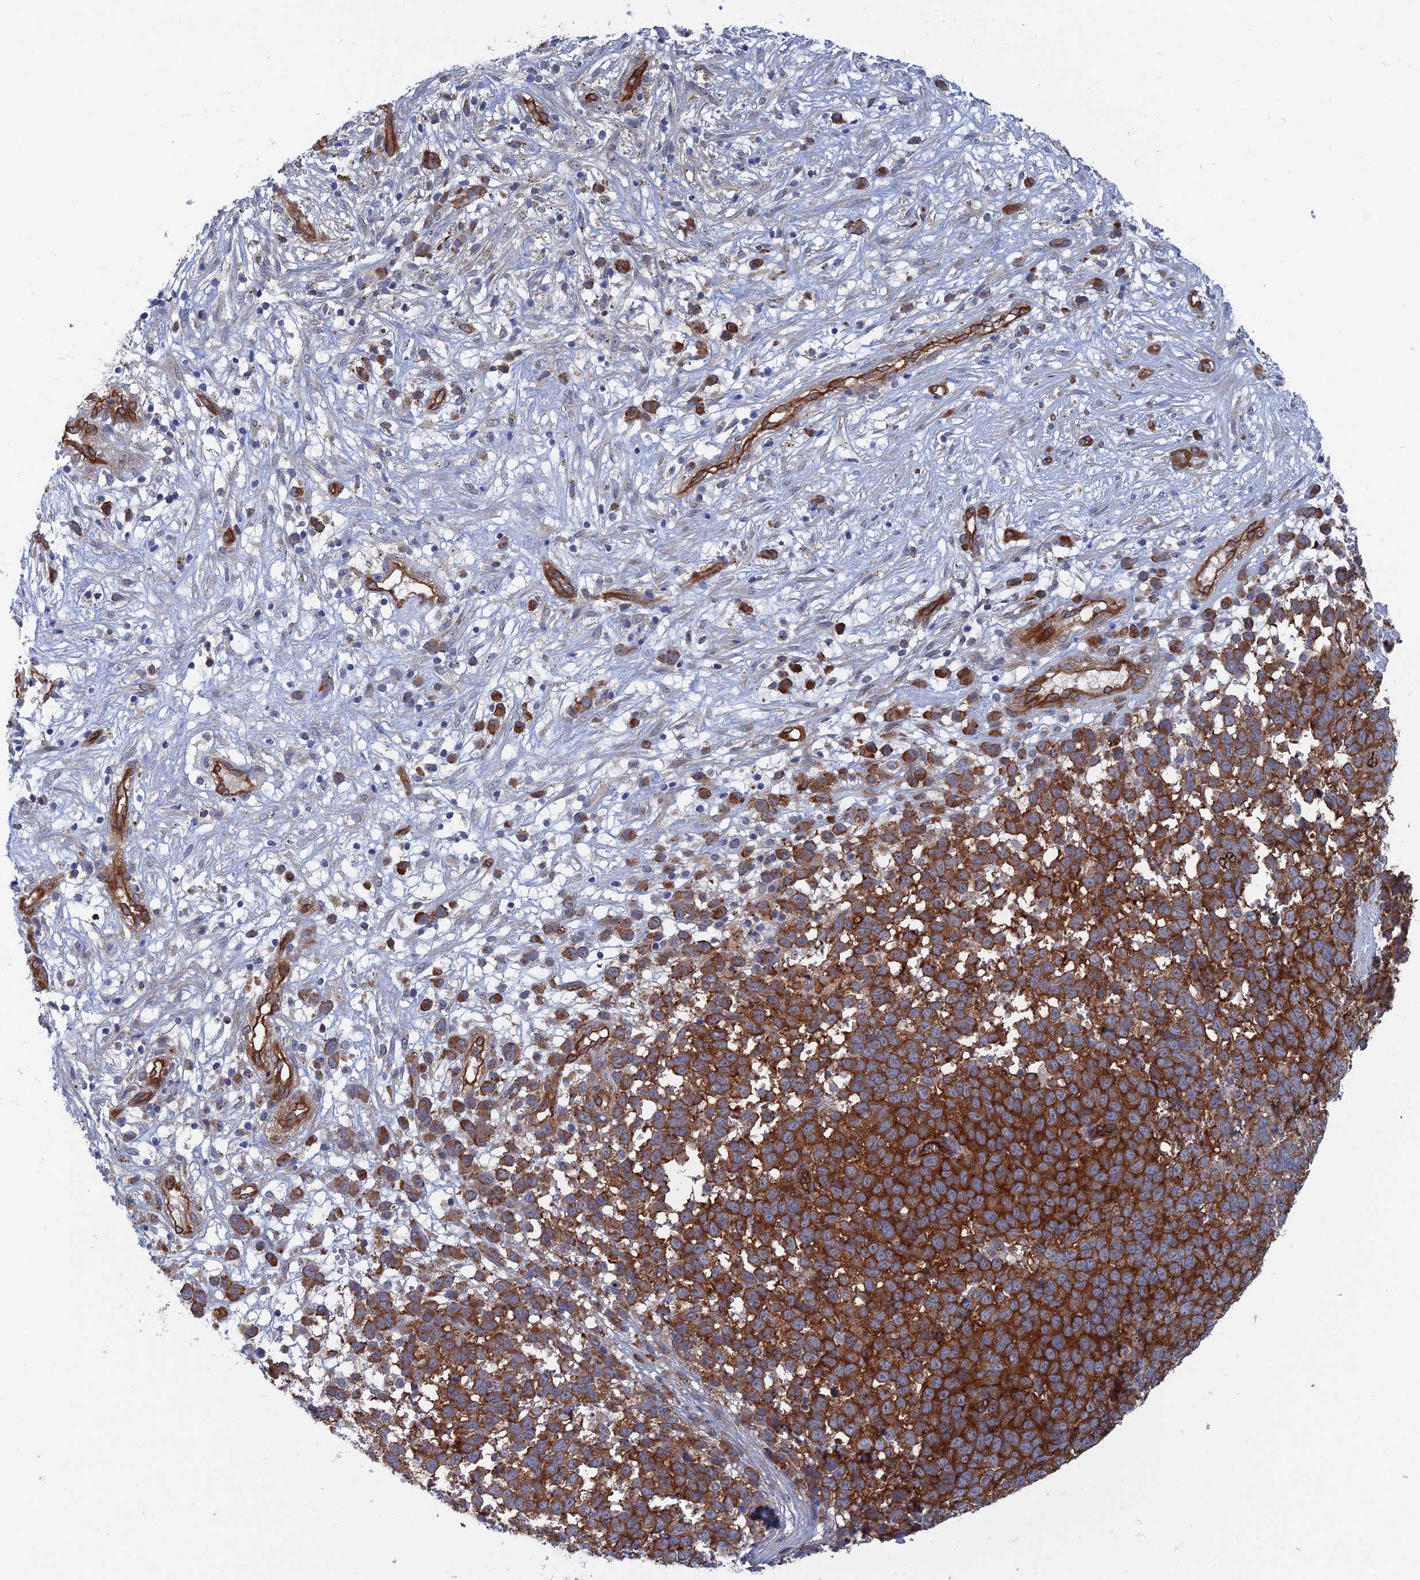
{"staining": {"intensity": "strong", "quantity": ">75%", "location": "cytoplasmic/membranous"}, "tissue": "melanoma", "cell_type": "Tumor cells", "image_type": "cancer", "snomed": [{"axis": "morphology", "description": "Malignant melanoma, NOS"}, {"axis": "topography", "description": "Nose, NOS"}], "caption": "There is high levels of strong cytoplasmic/membranous positivity in tumor cells of malignant melanoma, as demonstrated by immunohistochemical staining (brown color).", "gene": "ARAP3", "patient": {"sex": "female", "age": 48}}